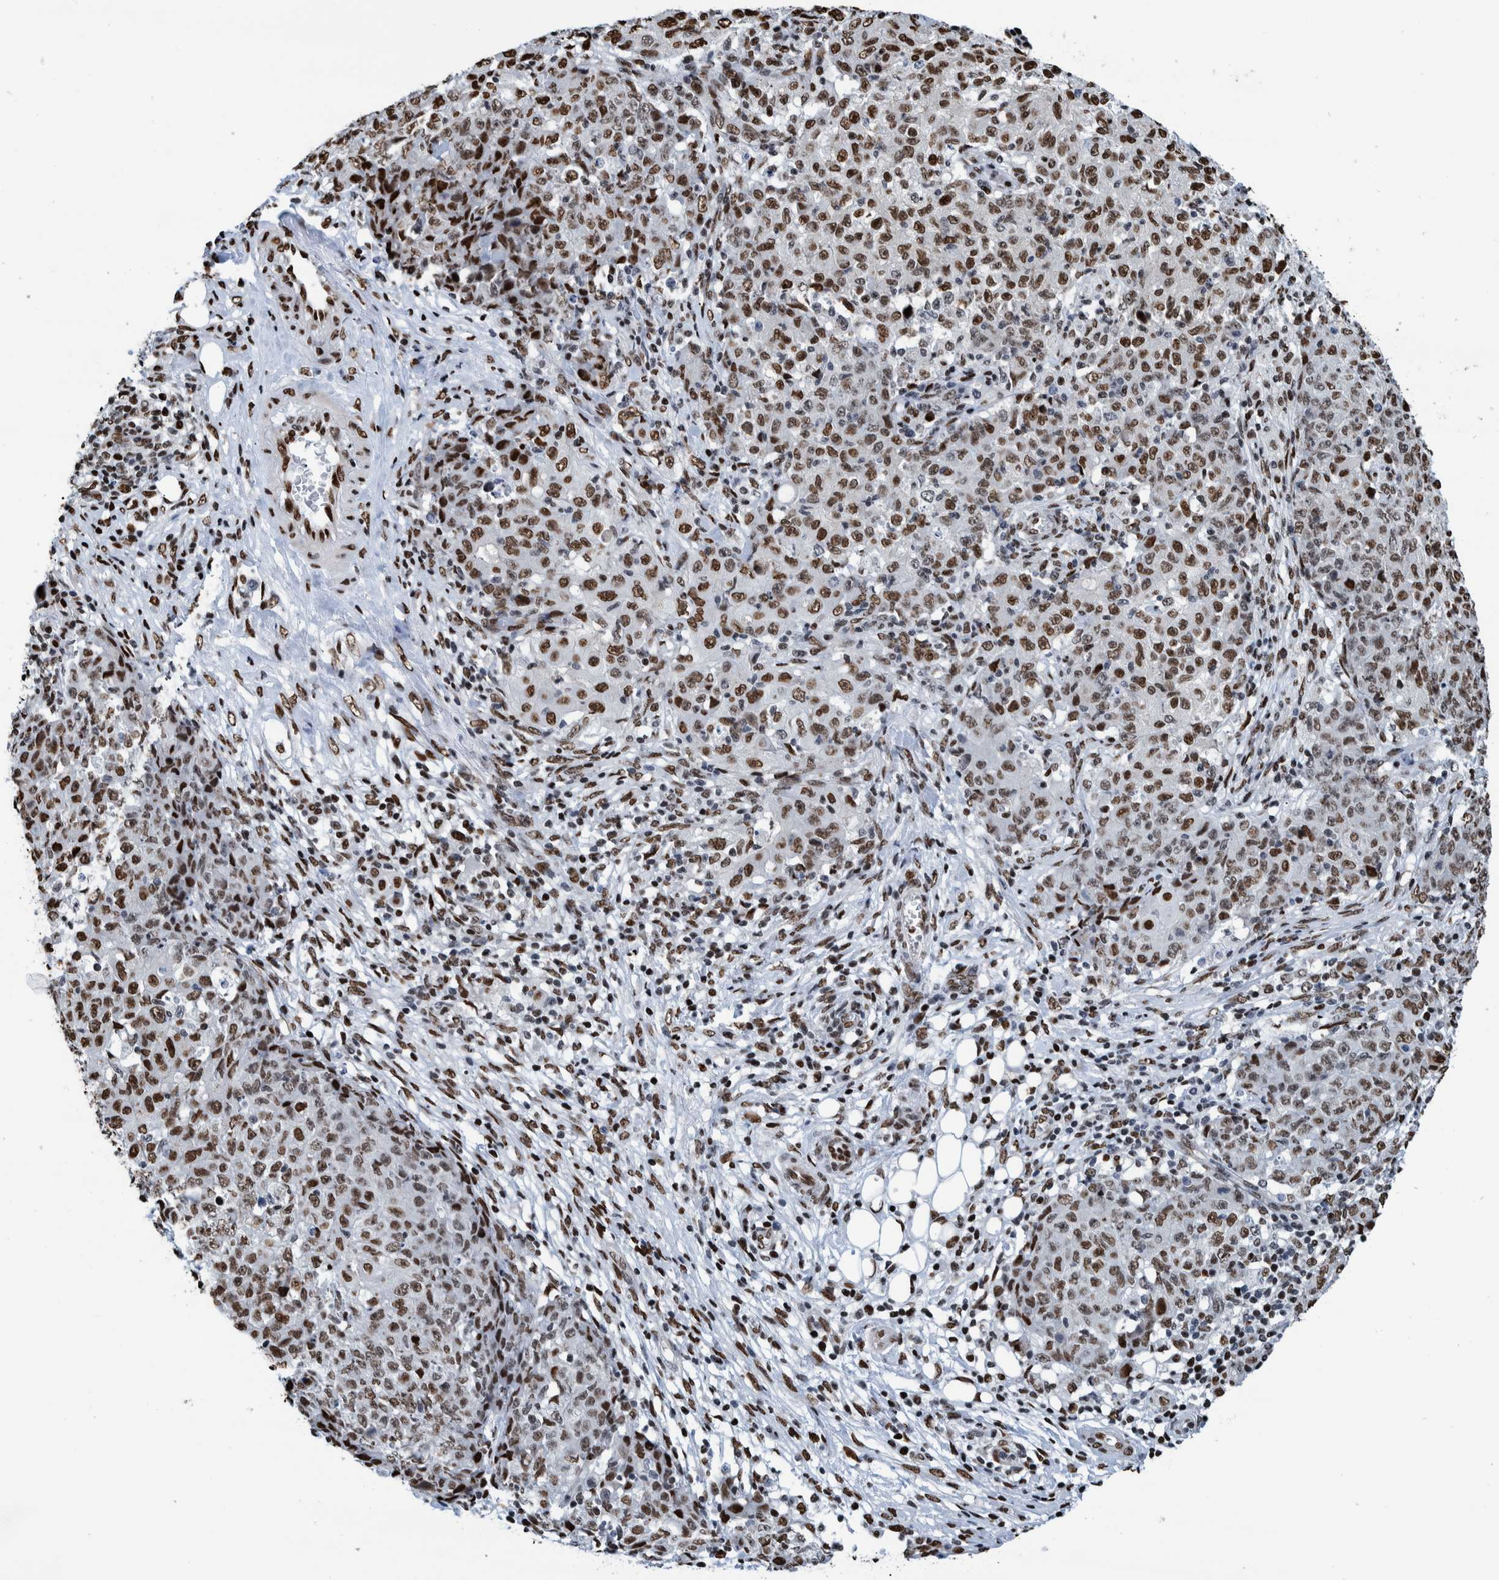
{"staining": {"intensity": "strong", "quantity": ">75%", "location": "nuclear"}, "tissue": "ovarian cancer", "cell_type": "Tumor cells", "image_type": "cancer", "snomed": [{"axis": "morphology", "description": "Carcinoma, endometroid"}, {"axis": "topography", "description": "Ovary"}], "caption": "A micrograph of human ovarian endometroid carcinoma stained for a protein demonstrates strong nuclear brown staining in tumor cells. (Brightfield microscopy of DAB IHC at high magnification).", "gene": "HEATR9", "patient": {"sex": "female", "age": 42}}